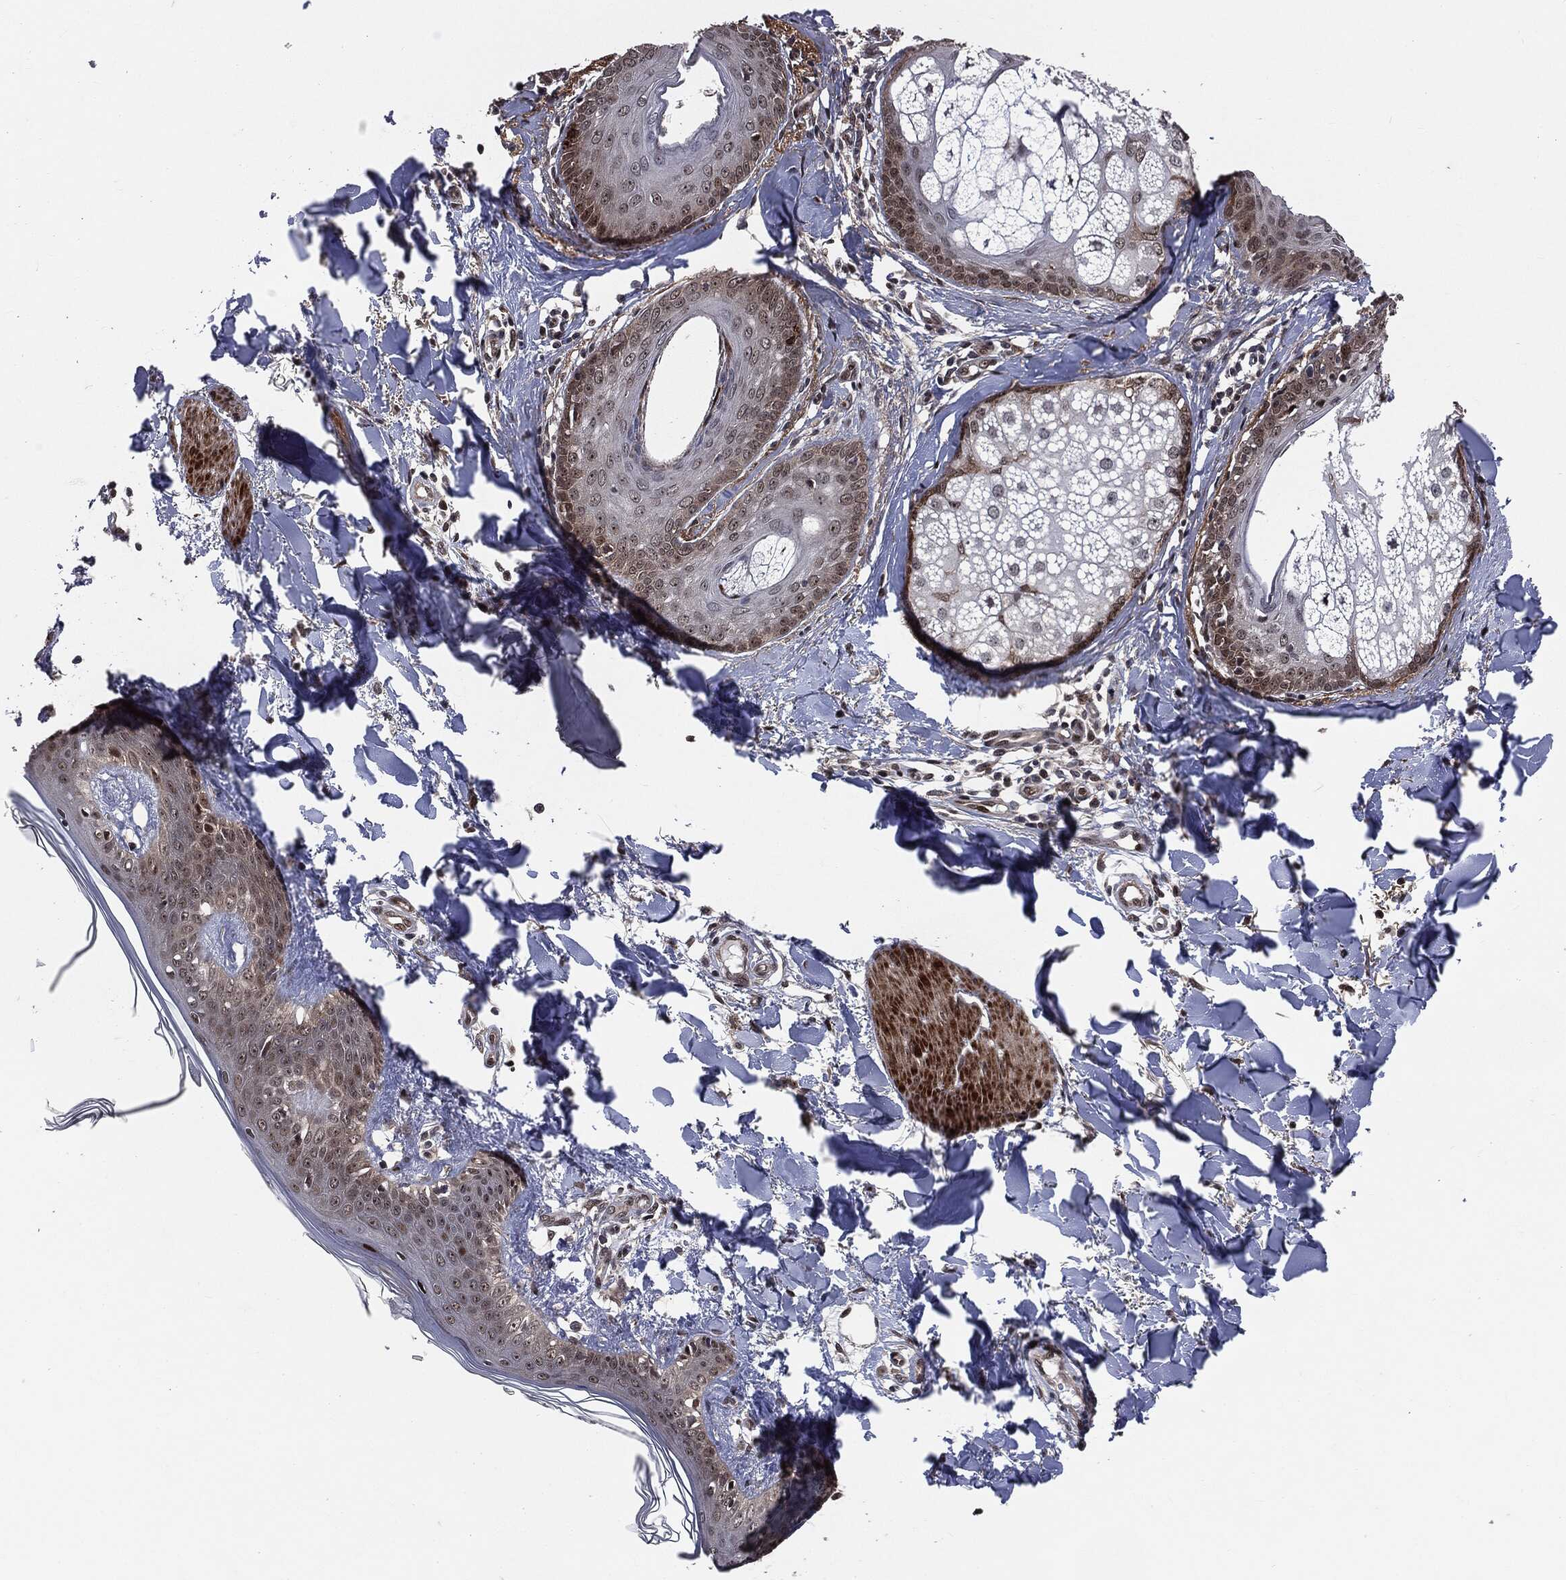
{"staining": {"intensity": "strong", "quantity": ">75%", "location": "cytoplasmic/membranous,nuclear"}, "tissue": "skin", "cell_type": "Fibroblasts", "image_type": "normal", "snomed": [{"axis": "morphology", "description": "Normal tissue, NOS"}, {"axis": "morphology", "description": "Malignant melanoma, NOS"}, {"axis": "topography", "description": "Skin"}], "caption": "An image of human skin stained for a protein demonstrates strong cytoplasmic/membranous,nuclear brown staining in fibroblasts. The protein of interest is shown in brown color, while the nuclei are stained blue.", "gene": "SMAD4", "patient": {"sex": "female", "age": 34}}